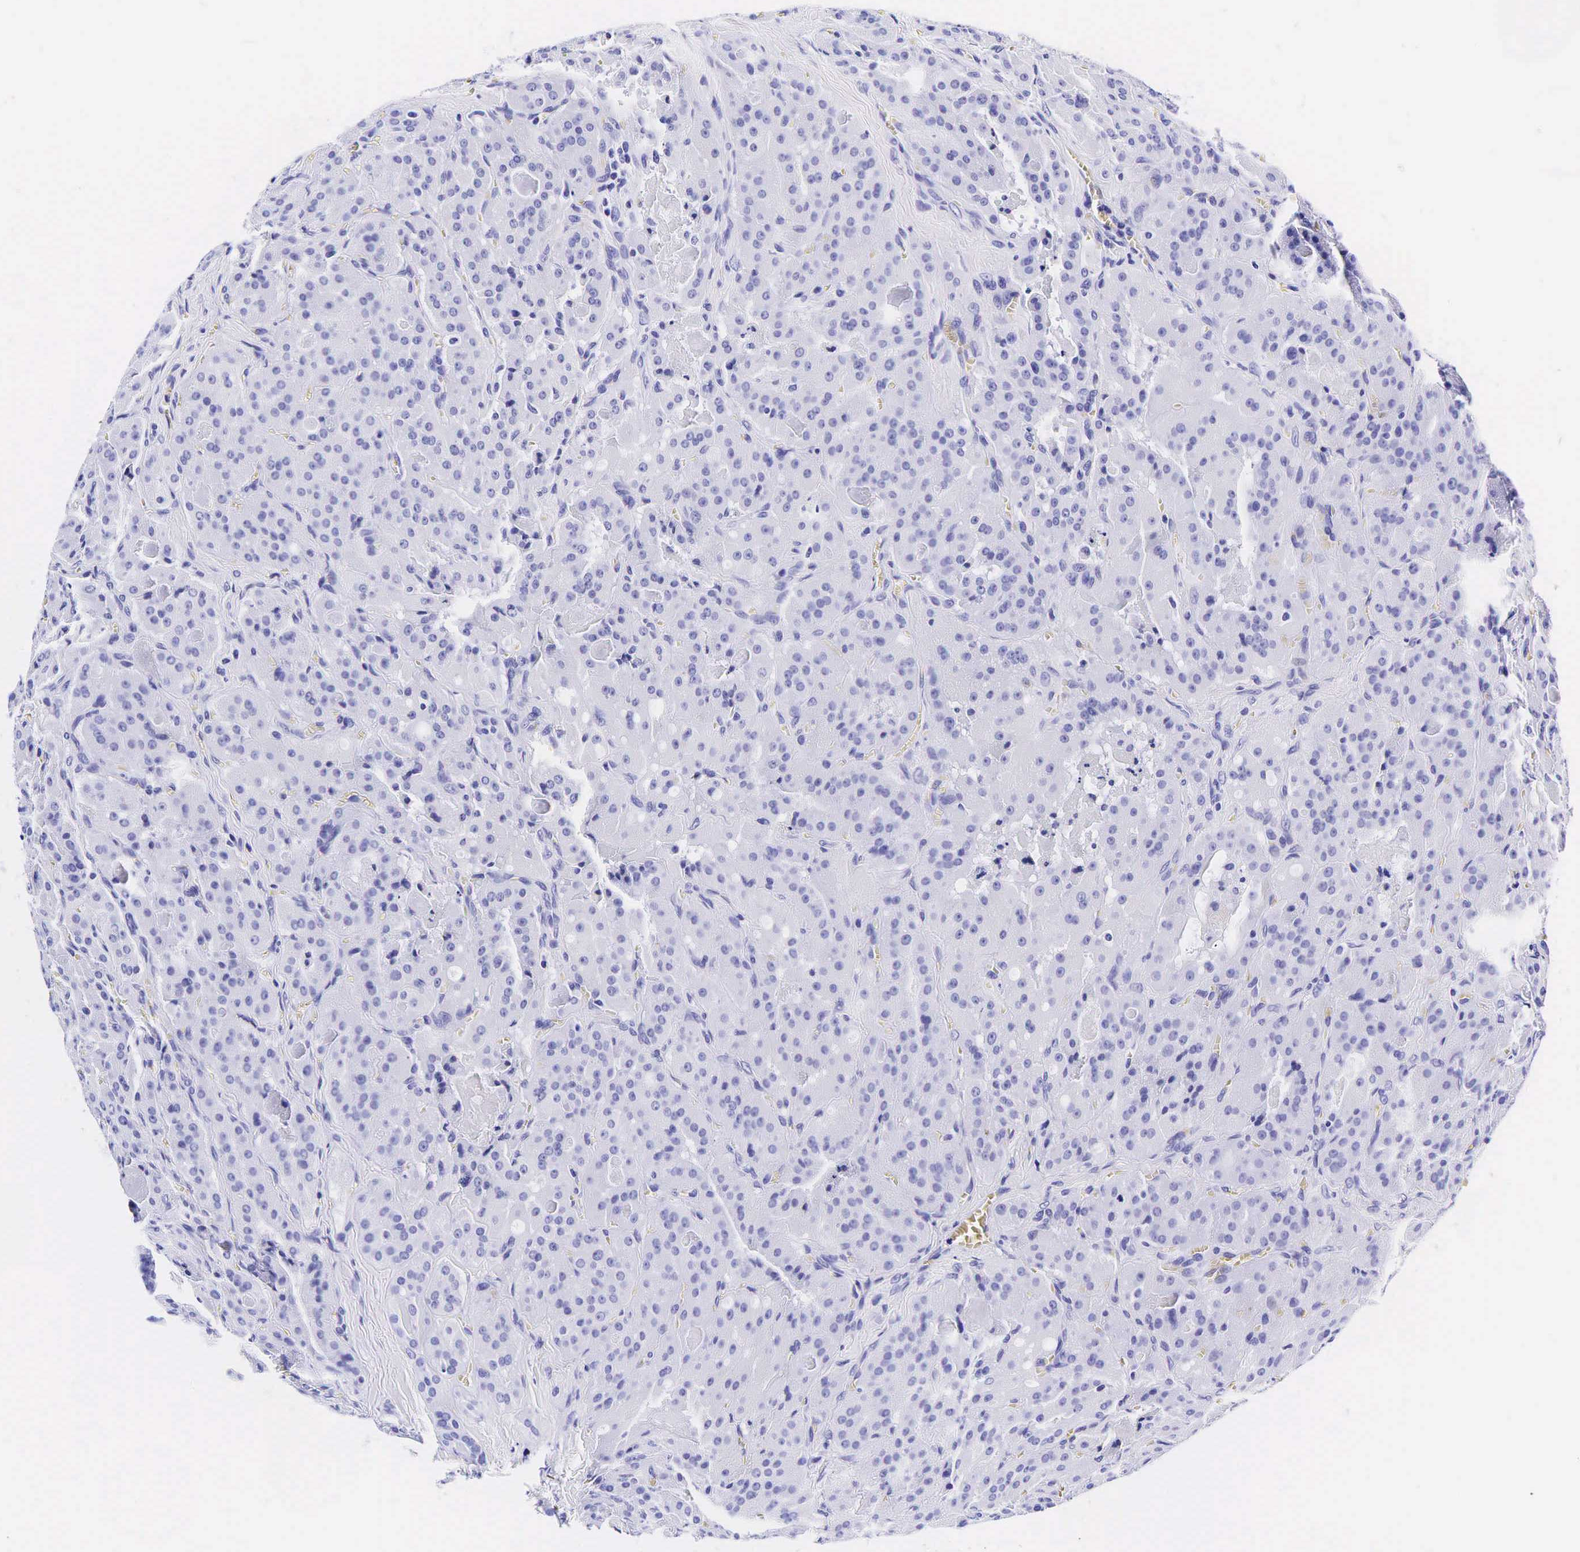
{"staining": {"intensity": "negative", "quantity": "none", "location": "none"}, "tissue": "thyroid cancer", "cell_type": "Tumor cells", "image_type": "cancer", "snomed": [{"axis": "morphology", "description": "Carcinoma, NOS"}, {"axis": "topography", "description": "Thyroid gland"}], "caption": "An immunohistochemistry image of thyroid cancer is shown. There is no staining in tumor cells of thyroid cancer.", "gene": "GAST", "patient": {"sex": "male", "age": 76}}